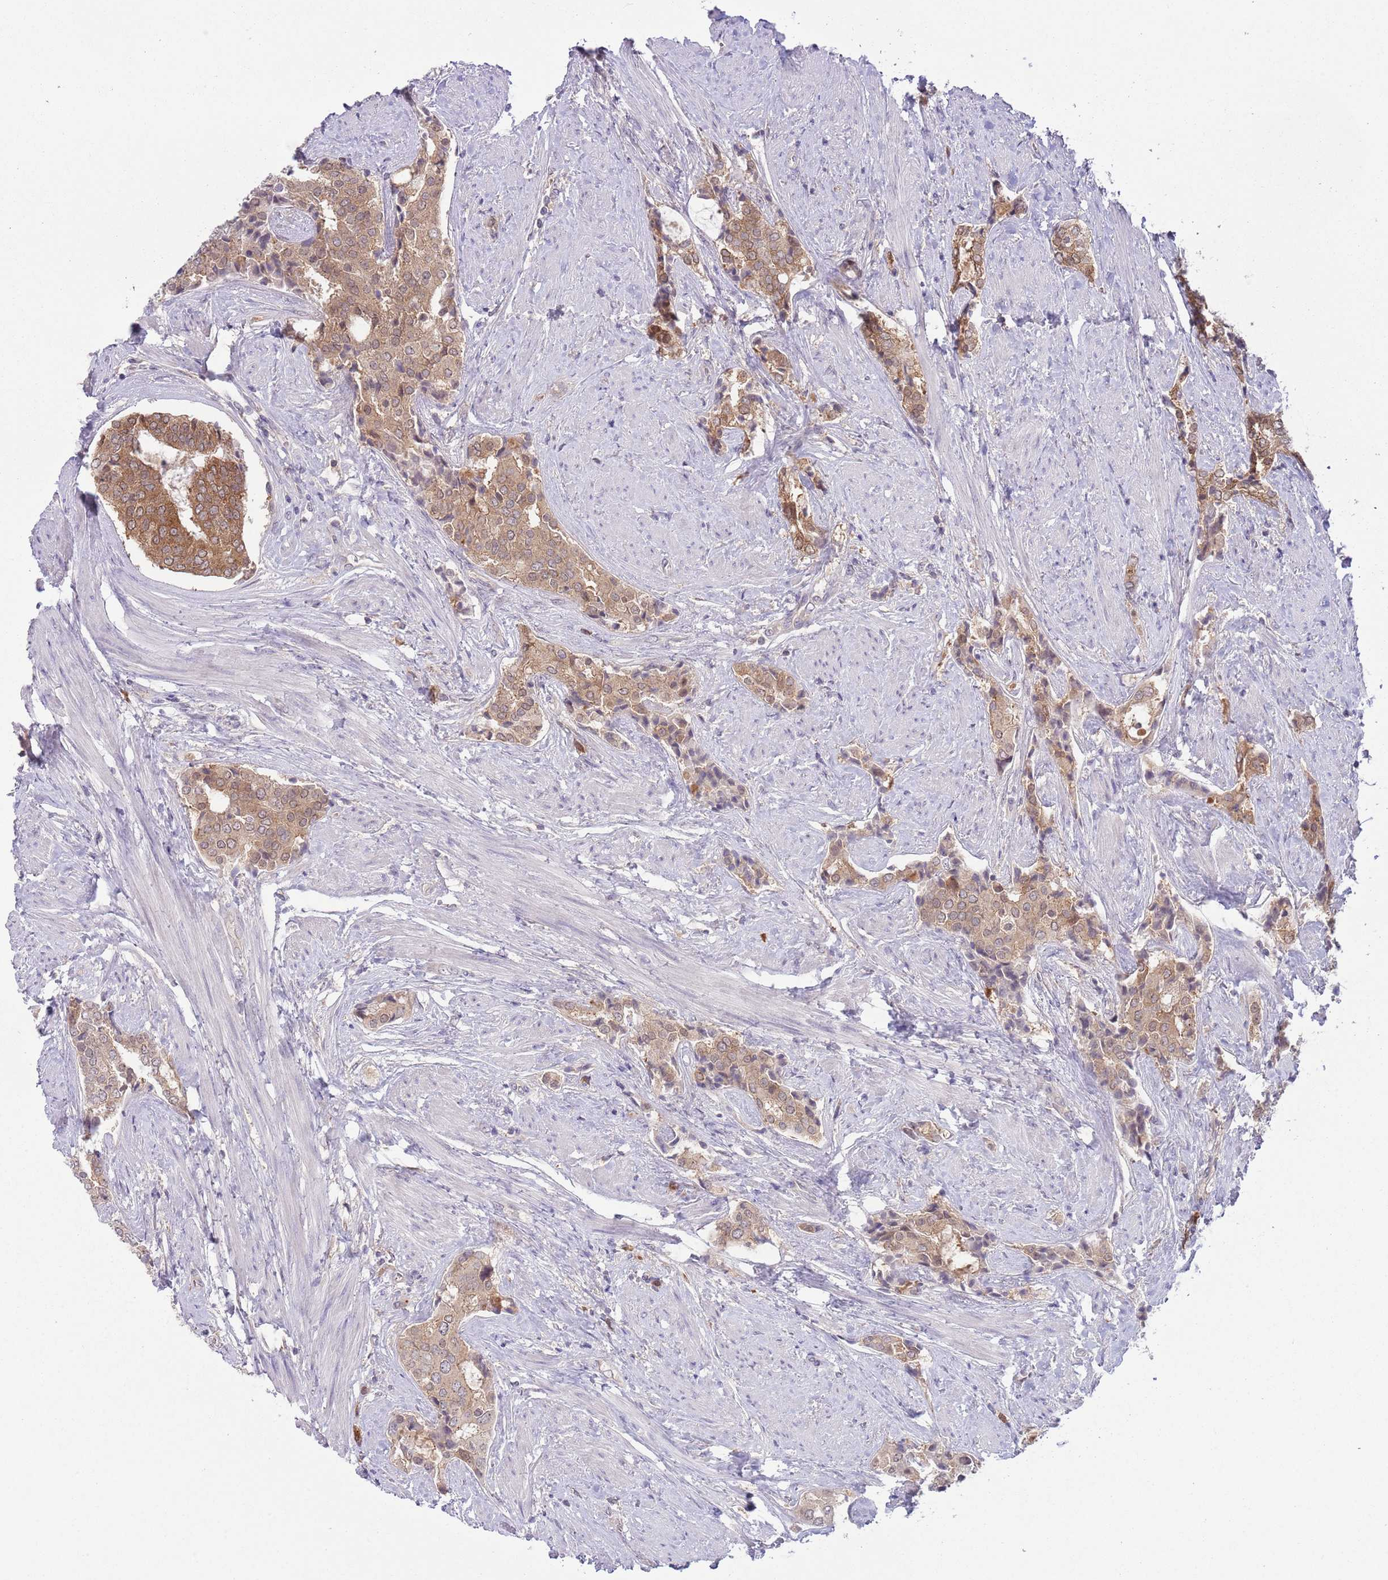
{"staining": {"intensity": "moderate", "quantity": ">75%", "location": "cytoplasmic/membranous"}, "tissue": "prostate cancer", "cell_type": "Tumor cells", "image_type": "cancer", "snomed": [{"axis": "morphology", "description": "Adenocarcinoma, High grade"}, {"axis": "topography", "description": "Prostate"}], "caption": "A brown stain labels moderate cytoplasmic/membranous positivity of a protein in human prostate cancer tumor cells.", "gene": "COPE", "patient": {"sex": "male", "age": 71}}